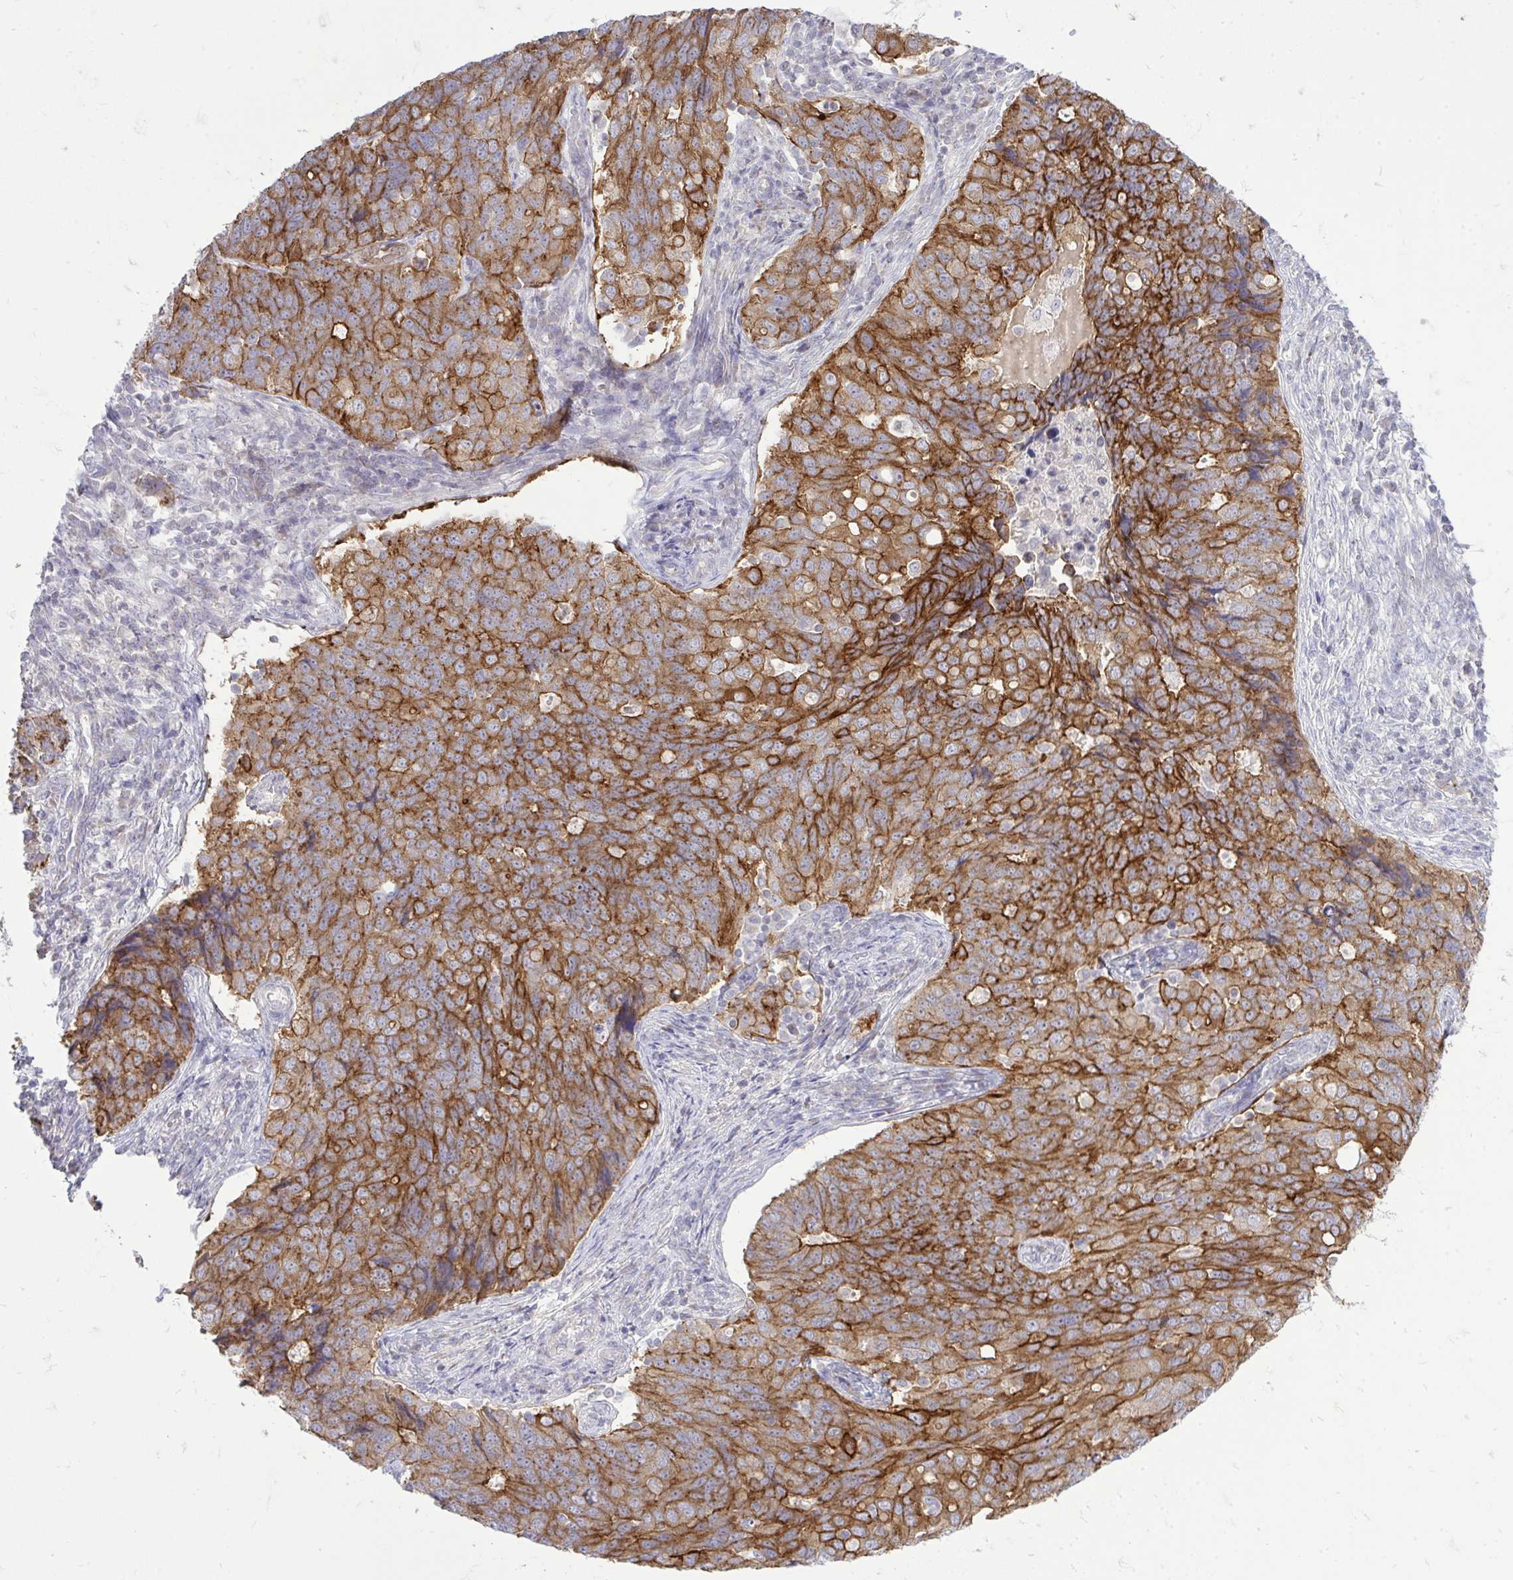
{"staining": {"intensity": "strong", "quantity": ">75%", "location": "cytoplasmic/membranous"}, "tissue": "endometrial cancer", "cell_type": "Tumor cells", "image_type": "cancer", "snomed": [{"axis": "morphology", "description": "Adenocarcinoma, NOS"}, {"axis": "topography", "description": "Endometrium"}], "caption": "Endometrial cancer stained with a protein marker exhibits strong staining in tumor cells.", "gene": "SPTBN2", "patient": {"sex": "female", "age": 43}}